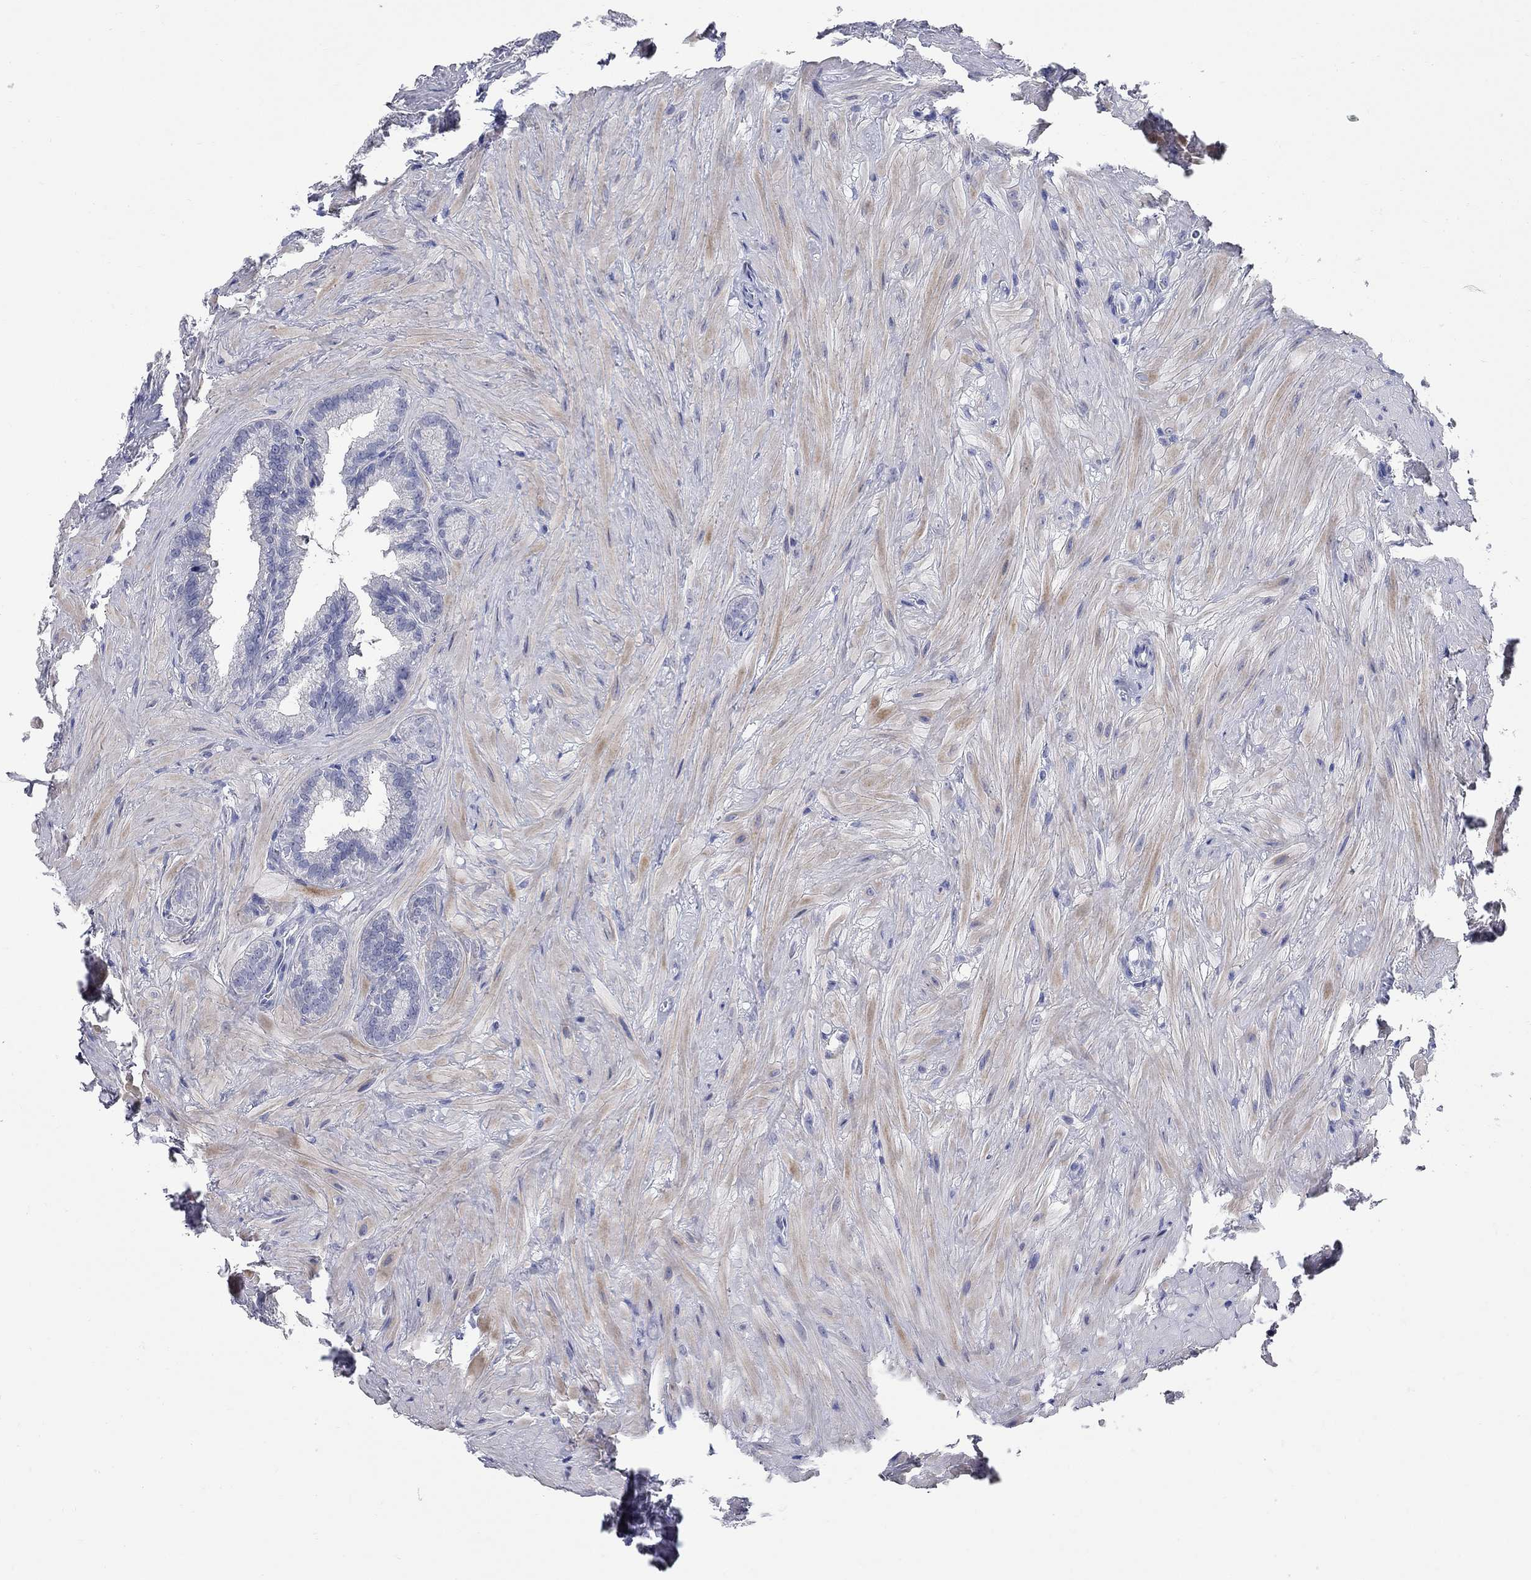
{"staining": {"intensity": "negative", "quantity": "none", "location": "none"}, "tissue": "seminal vesicle", "cell_type": "Glandular cells", "image_type": "normal", "snomed": [{"axis": "morphology", "description": "Normal tissue, NOS"}, {"axis": "topography", "description": "Seminal veicle"}], "caption": "This is an immunohistochemistry image of normal seminal vesicle. There is no expression in glandular cells.", "gene": "FAM221B", "patient": {"sex": "male", "age": 37}}